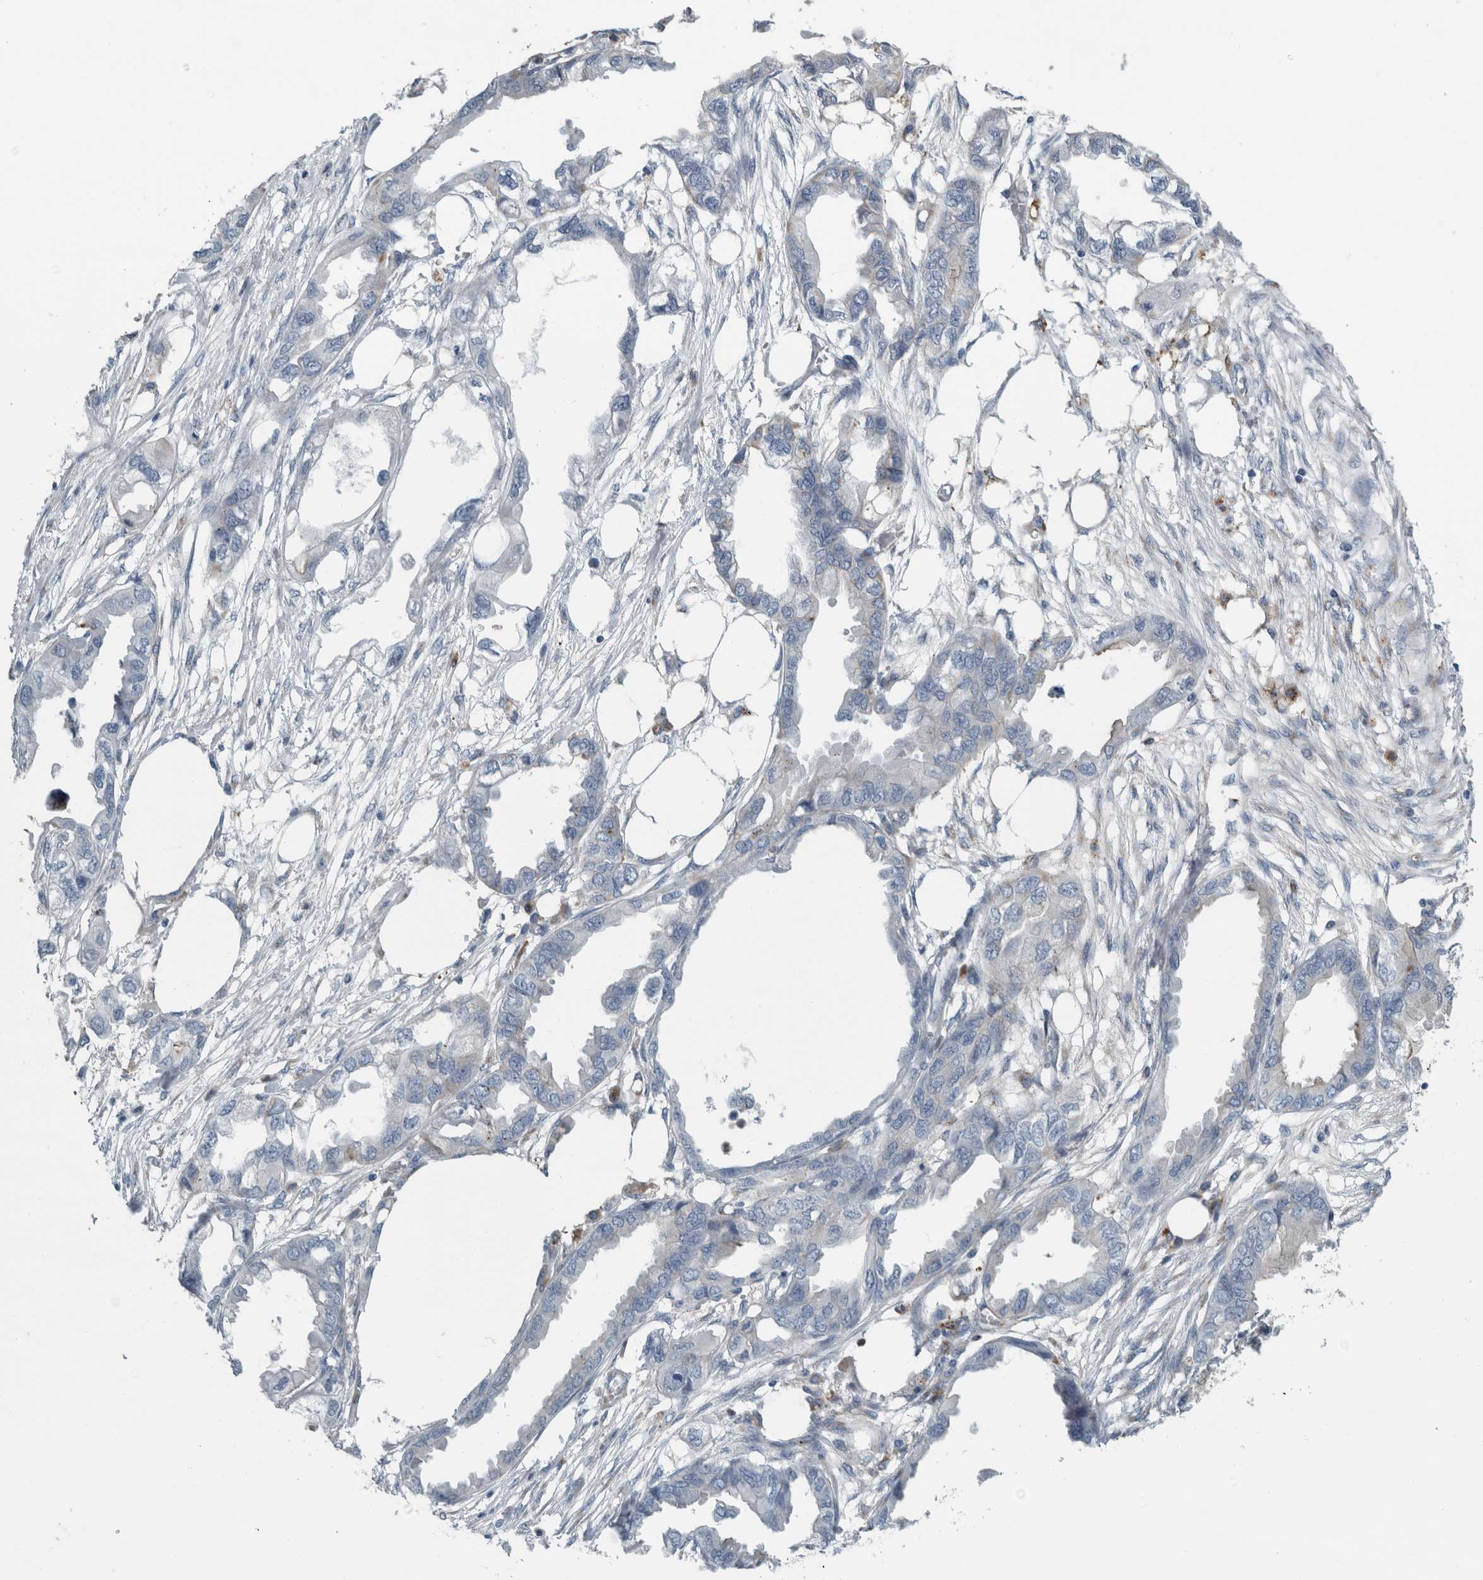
{"staining": {"intensity": "negative", "quantity": "none", "location": "none"}, "tissue": "endometrial cancer", "cell_type": "Tumor cells", "image_type": "cancer", "snomed": [{"axis": "morphology", "description": "Adenocarcinoma, NOS"}, {"axis": "morphology", "description": "Adenocarcinoma, metastatic, NOS"}, {"axis": "topography", "description": "Adipose tissue"}, {"axis": "topography", "description": "Endometrium"}], "caption": "Immunohistochemistry of endometrial metastatic adenocarcinoma displays no staining in tumor cells.", "gene": "GLT8D2", "patient": {"sex": "female", "age": 67}}